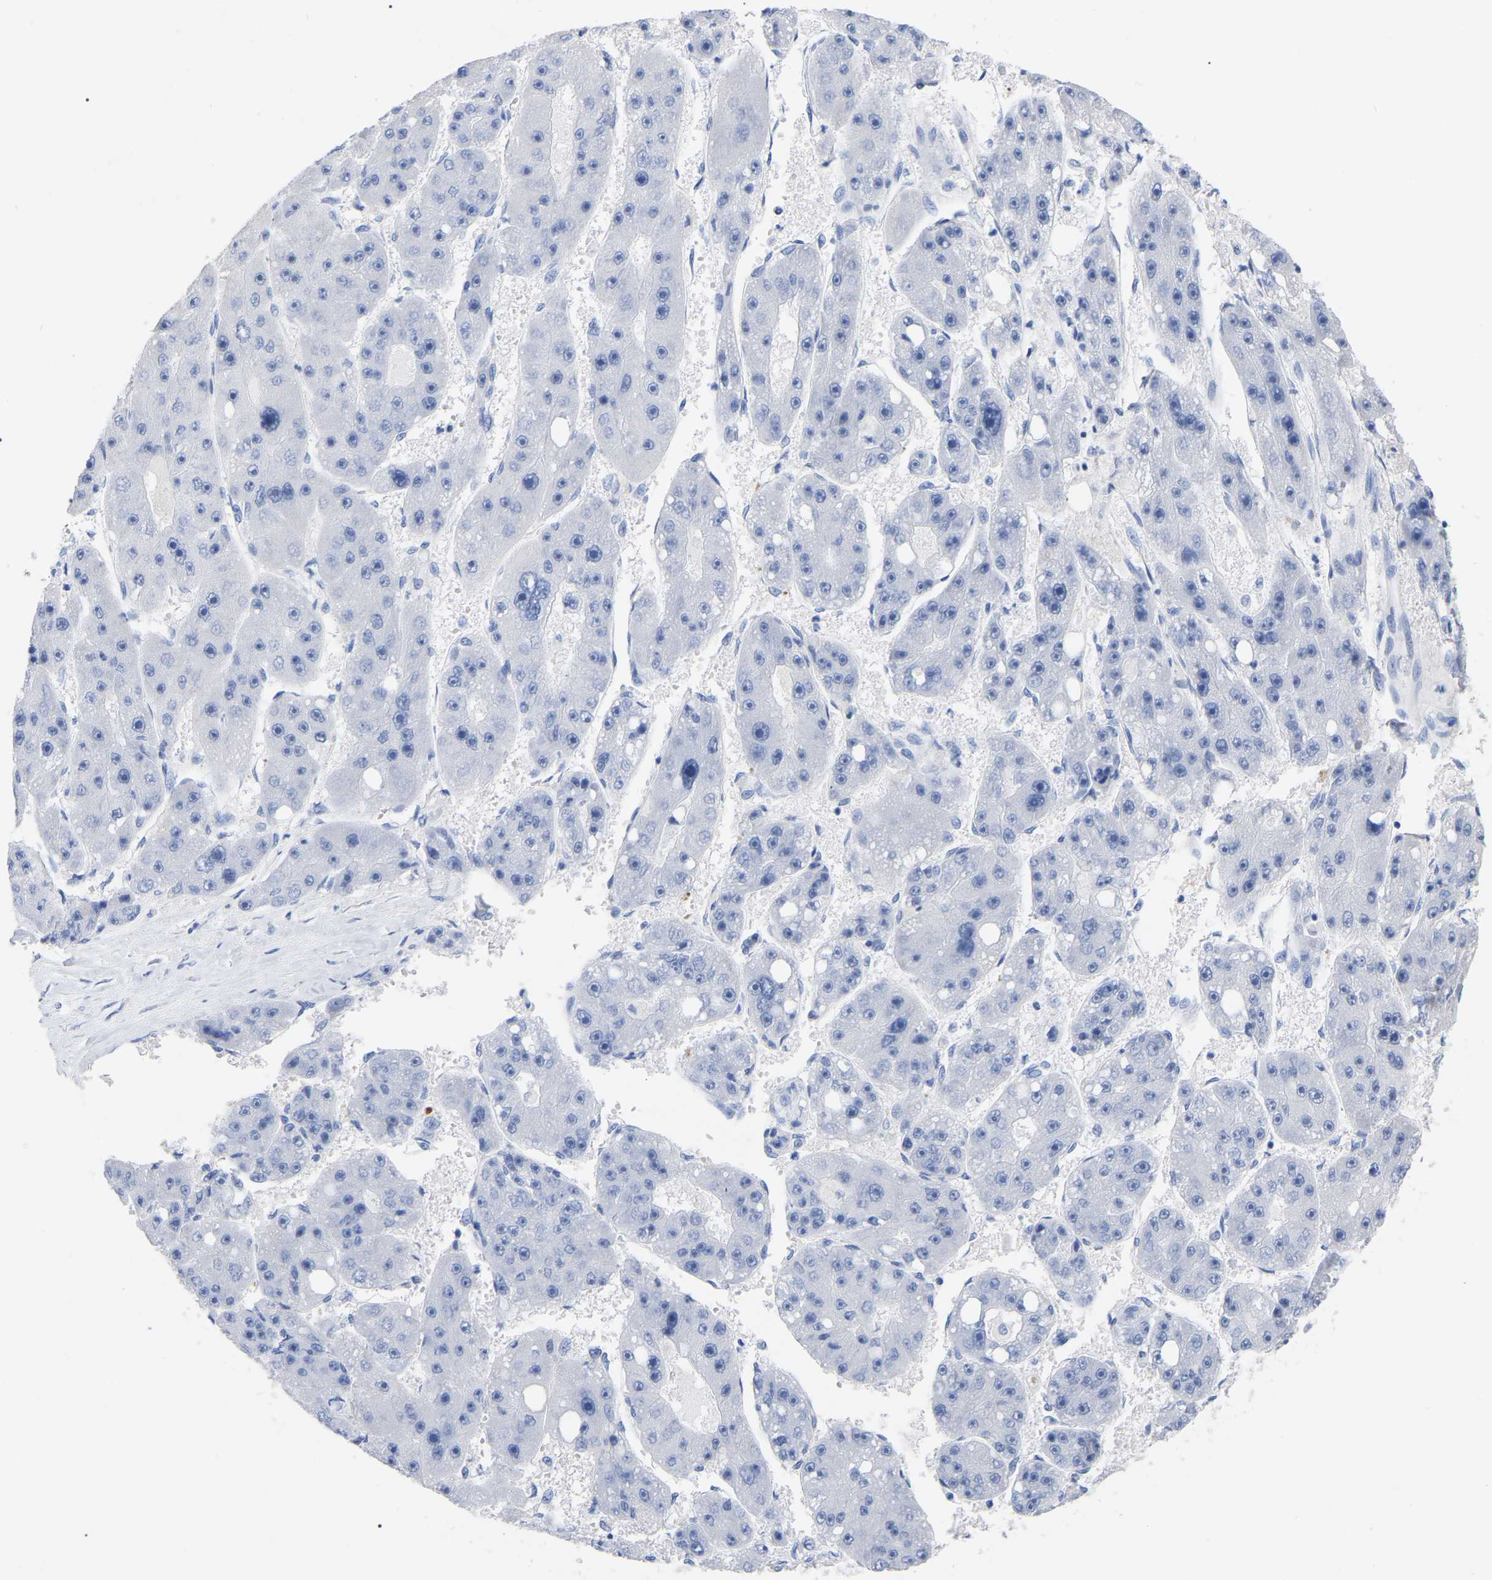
{"staining": {"intensity": "negative", "quantity": "none", "location": "none"}, "tissue": "liver cancer", "cell_type": "Tumor cells", "image_type": "cancer", "snomed": [{"axis": "morphology", "description": "Carcinoma, Hepatocellular, NOS"}, {"axis": "topography", "description": "Liver"}], "caption": "The photomicrograph demonstrates no significant positivity in tumor cells of liver cancer (hepatocellular carcinoma).", "gene": "HAPLN1", "patient": {"sex": "female", "age": 61}}